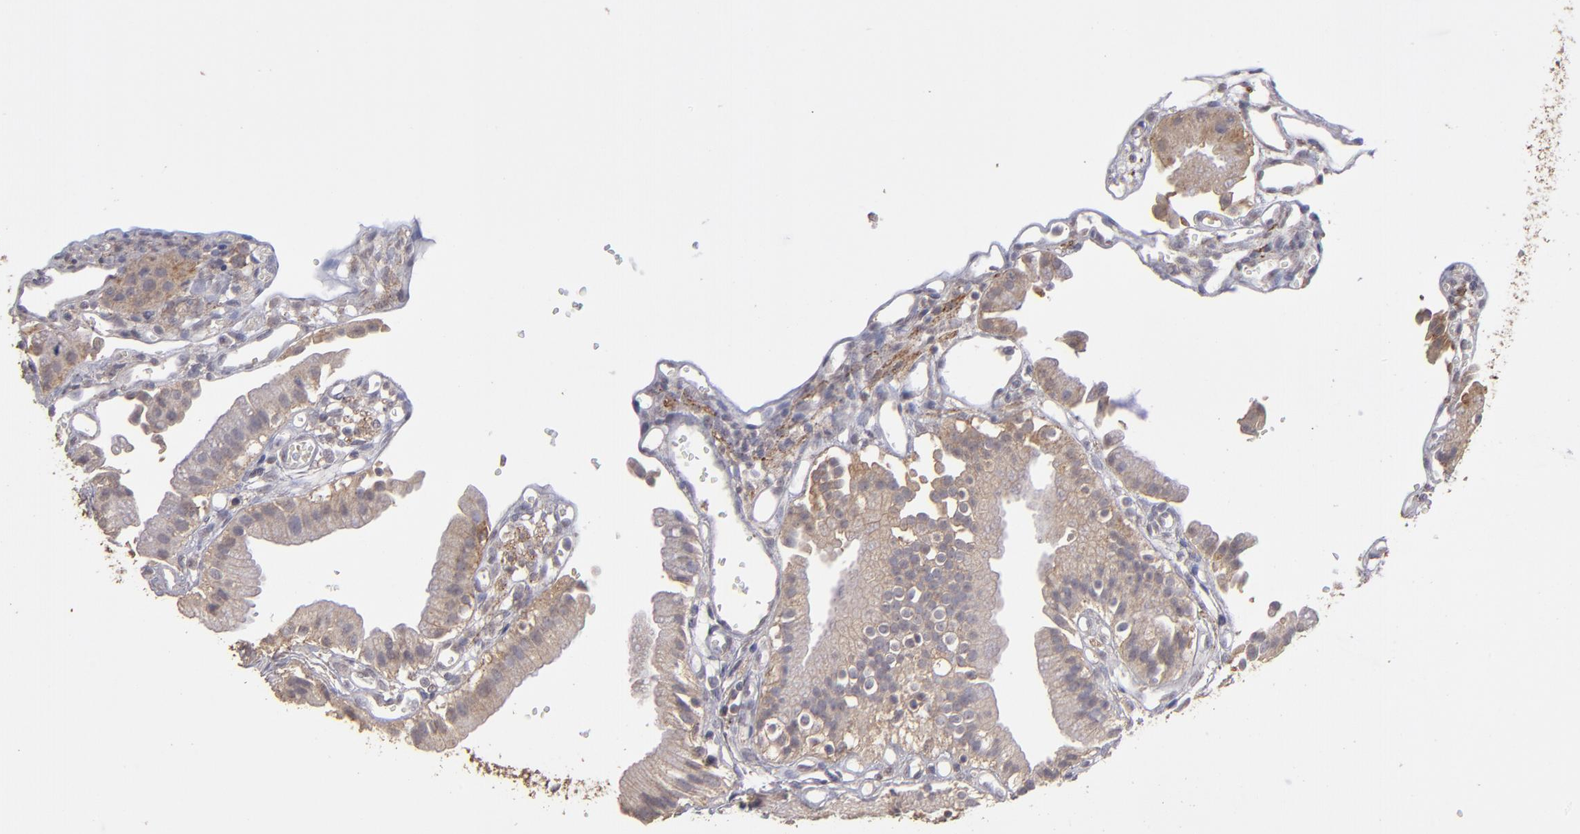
{"staining": {"intensity": "weak", "quantity": "25%-75%", "location": "cytoplasmic/membranous"}, "tissue": "gallbladder", "cell_type": "Glandular cells", "image_type": "normal", "snomed": [{"axis": "morphology", "description": "Normal tissue, NOS"}, {"axis": "topography", "description": "Gallbladder"}], "caption": "An image showing weak cytoplasmic/membranous staining in approximately 25%-75% of glandular cells in normal gallbladder, as visualized by brown immunohistochemical staining.", "gene": "FAT1", "patient": {"sex": "male", "age": 65}}